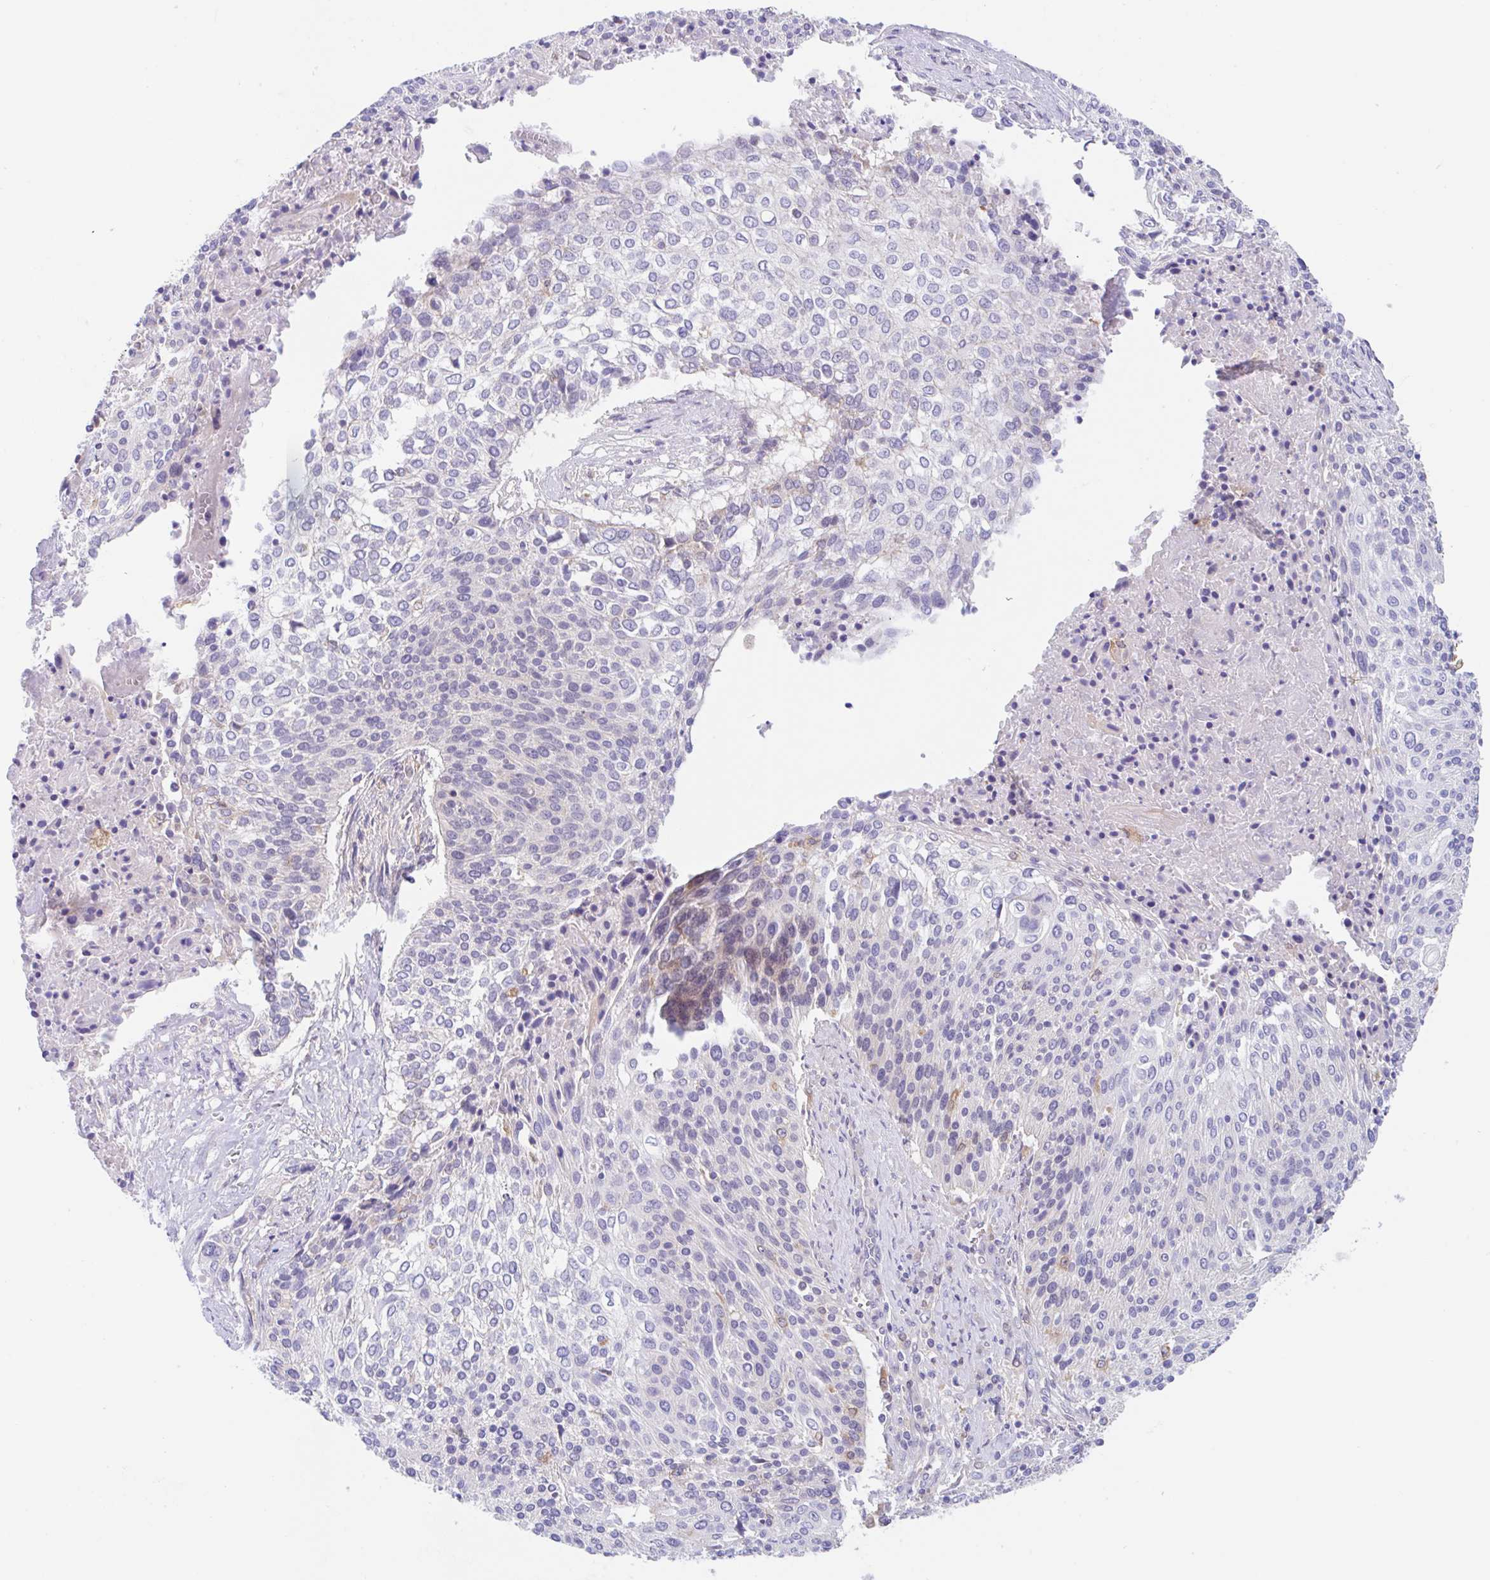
{"staining": {"intensity": "negative", "quantity": "none", "location": "none"}, "tissue": "cervical cancer", "cell_type": "Tumor cells", "image_type": "cancer", "snomed": [{"axis": "morphology", "description": "Squamous cell carcinoma, NOS"}, {"axis": "topography", "description": "Cervix"}], "caption": "IHC of cervical cancer (squamous cell carcinoma) exhibits no staining in tumor cells.", "gene": "TMEM86A", "patient": {"sex": "female", "age": 31}}